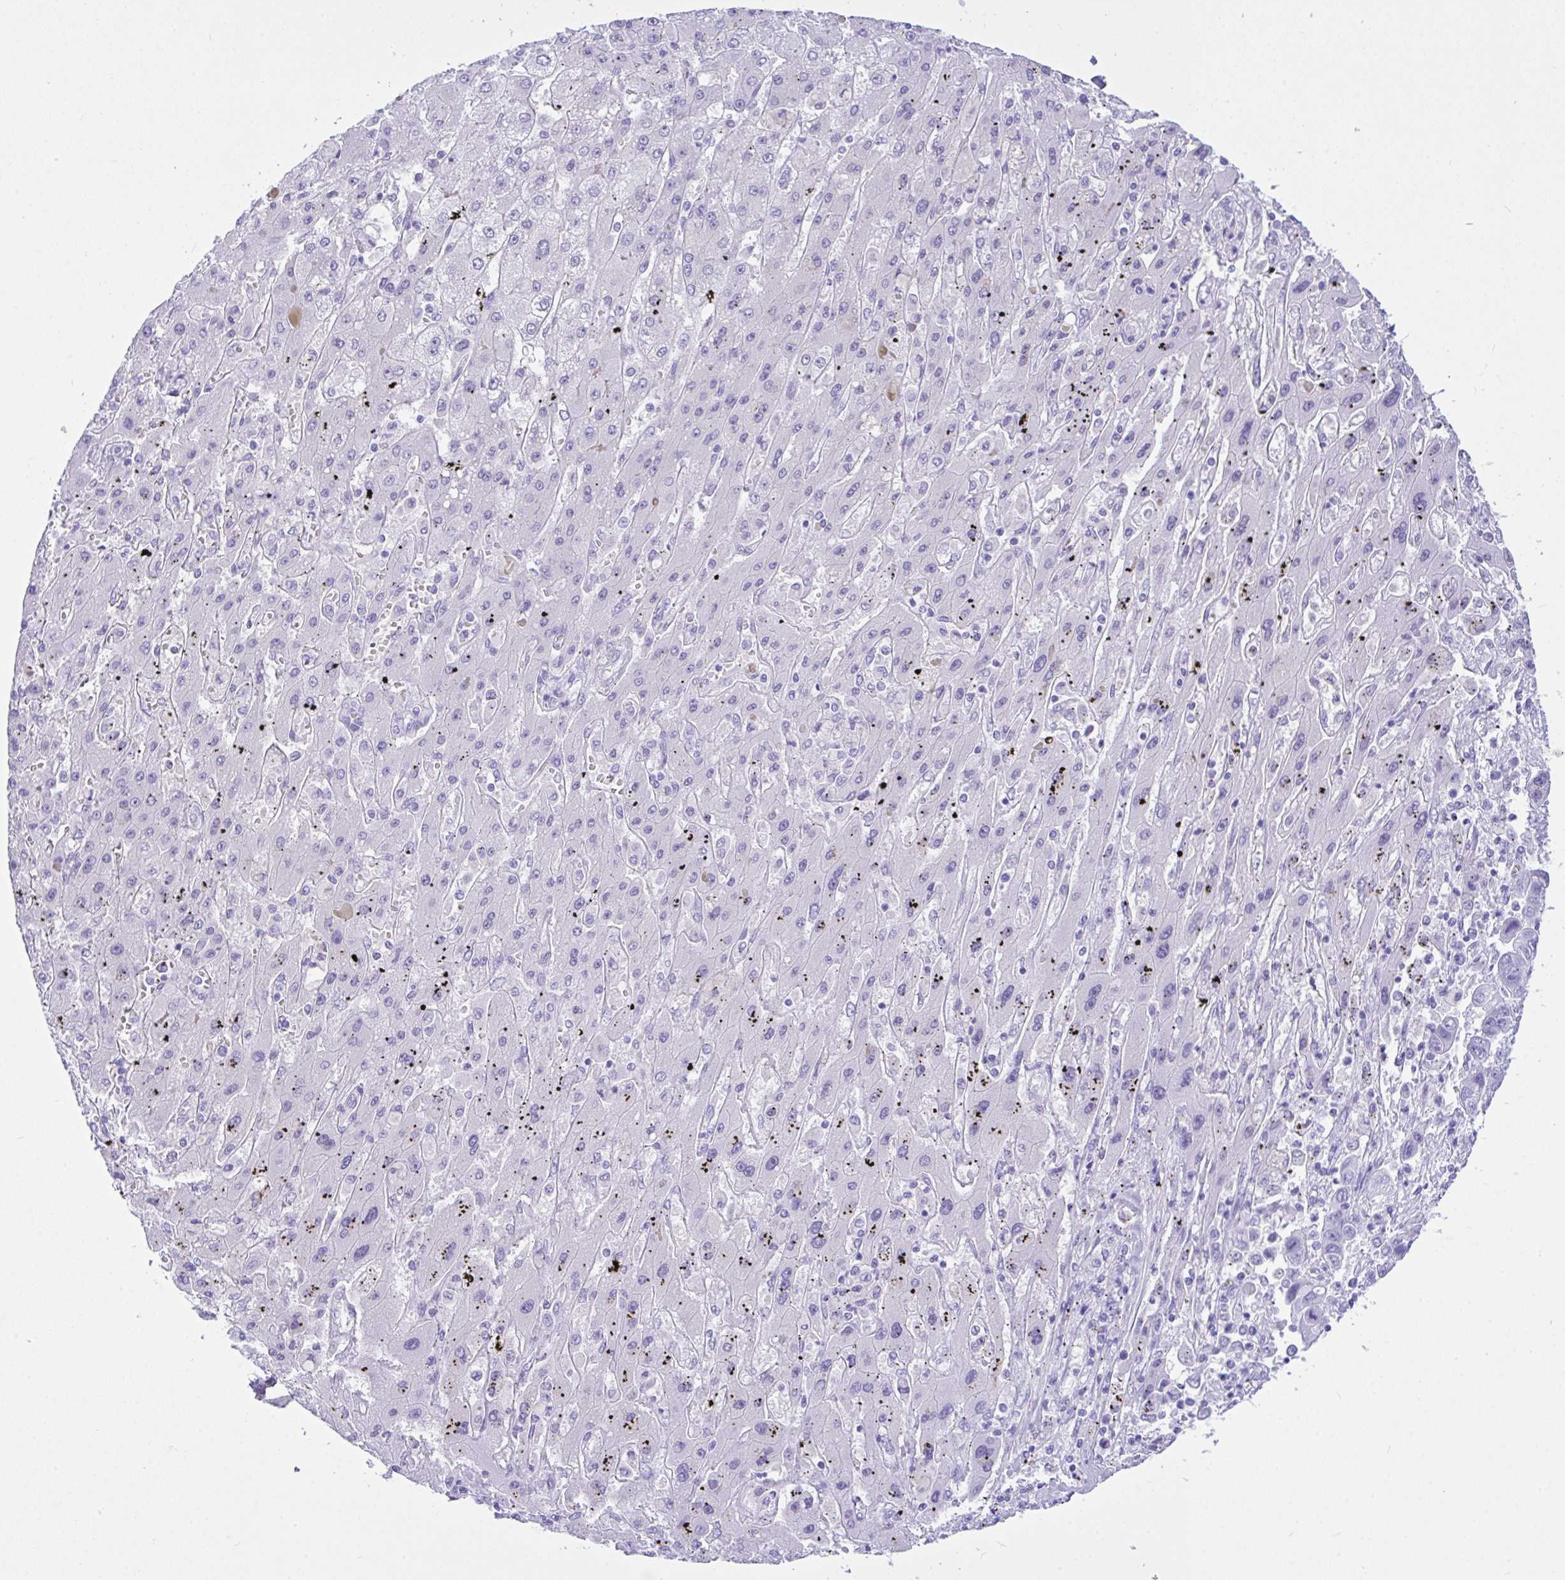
{"staining": {"intensity": "negative", "quantity": "none", "location": "none"}, "tissue": "liver cancer", "cell_type": "Tumor cells", "image_type": "cancer", "snomed": [{"axis": "morphology", "description": "Cholangiocarcinoma"}, {"axis": "topography", "description": "Liver"}], "caption": "DAB (3,3'-diaminobenzidine) immunohistochemical staining of human liver cholangiocarcinoma reveals no significant expression in tumor cells. Nuclei are stained in blue.", "gene": "BEST4", "patient": {"sex": "female", "age": 52}}